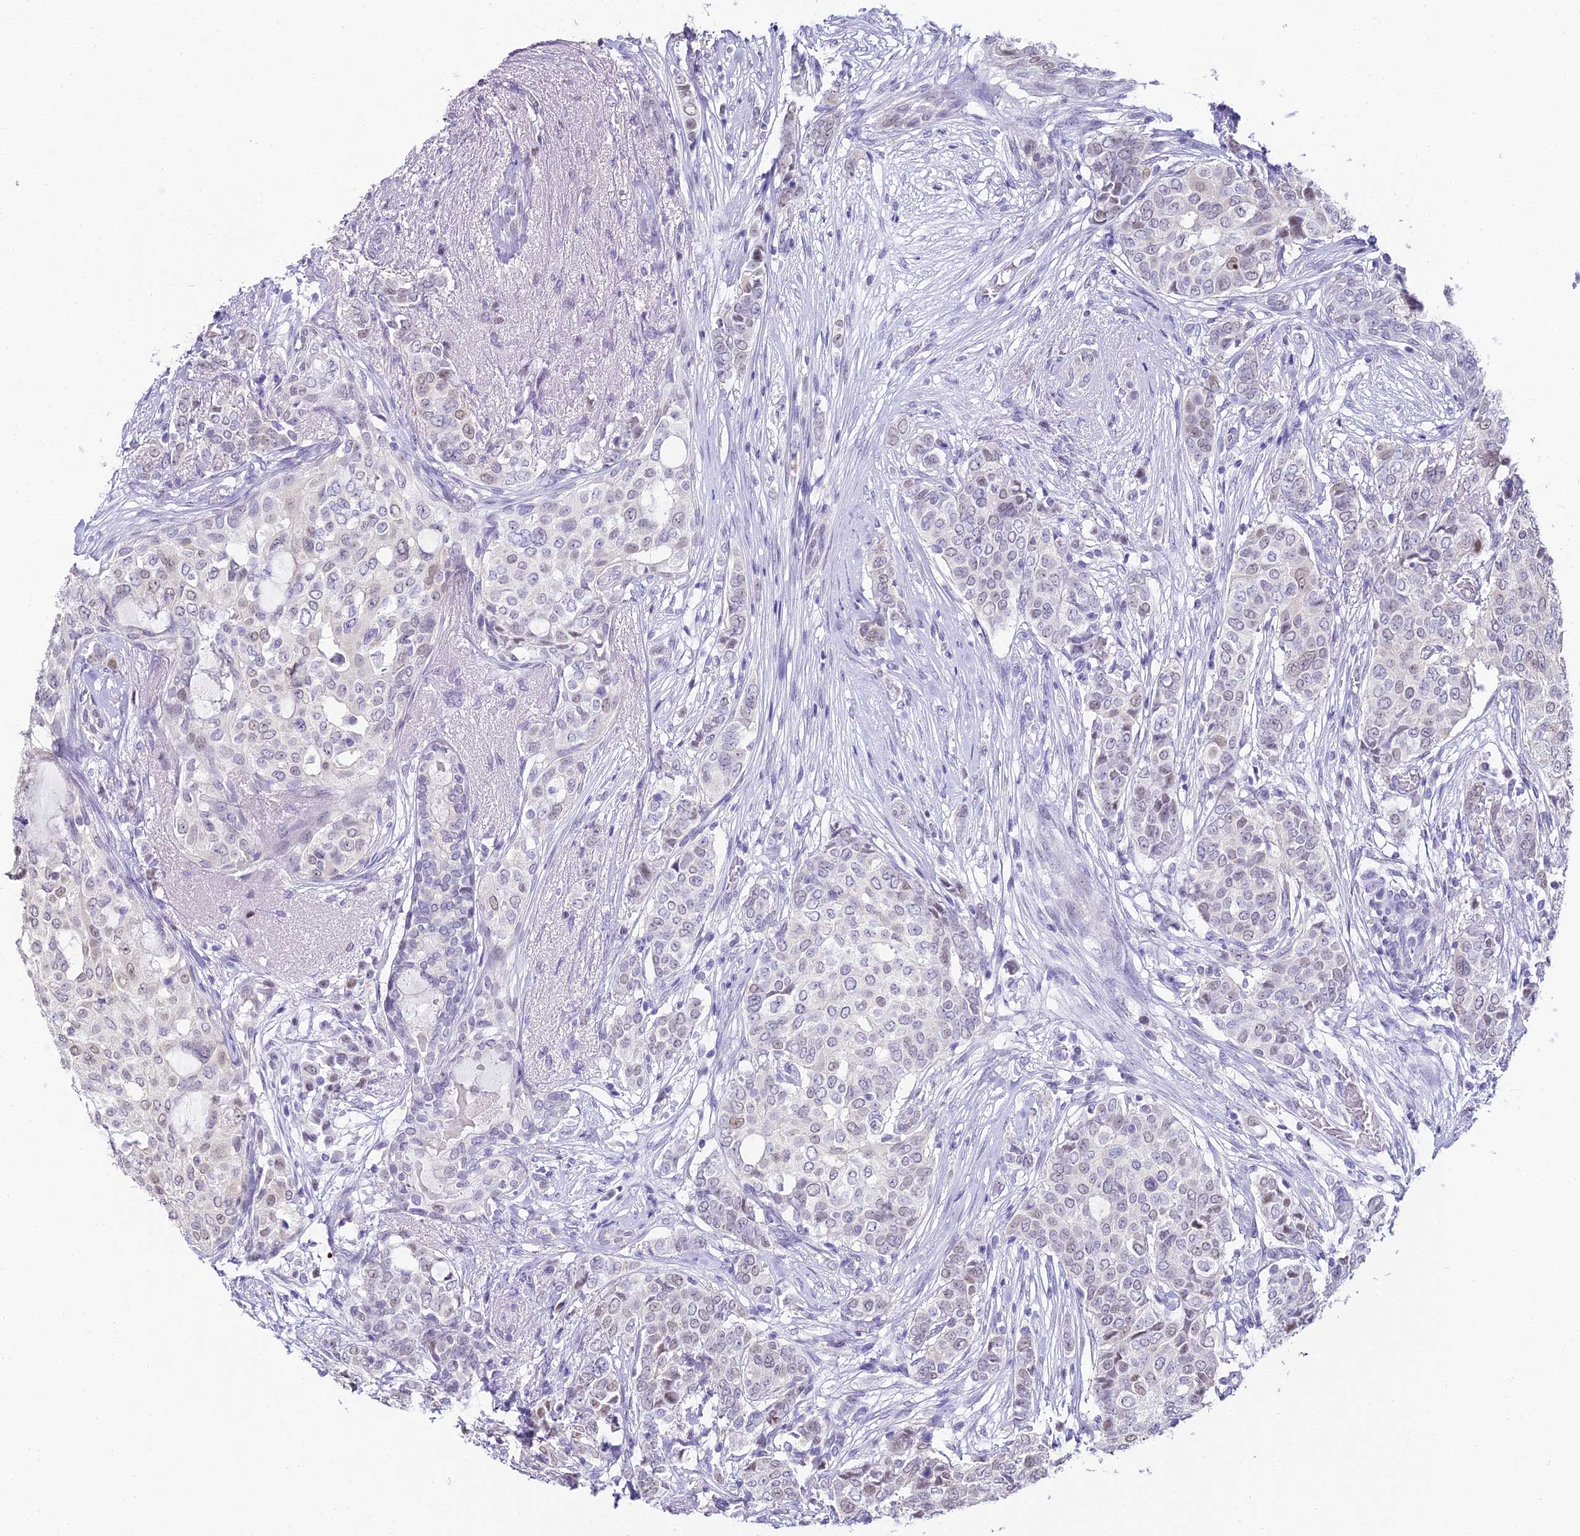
{"staining": {"intensity": "weak", "quantity": "<25%", "location": "nuclear"}, "tissue": "breast cancer", "cell_type": "Tumor cells", "image_type": "cancer", "snomed": [{"axis": "morphology", "description": "Lobular carcinoma"}, {"axis": "topography", "description": "Breast"}], "caption": "An image of human breast cancer (lobular carcinoma) is negative for staining in tumor cells.", "gene": "ABHD14A-ACY1", "patient": {"sex": "female", "age": 51}}